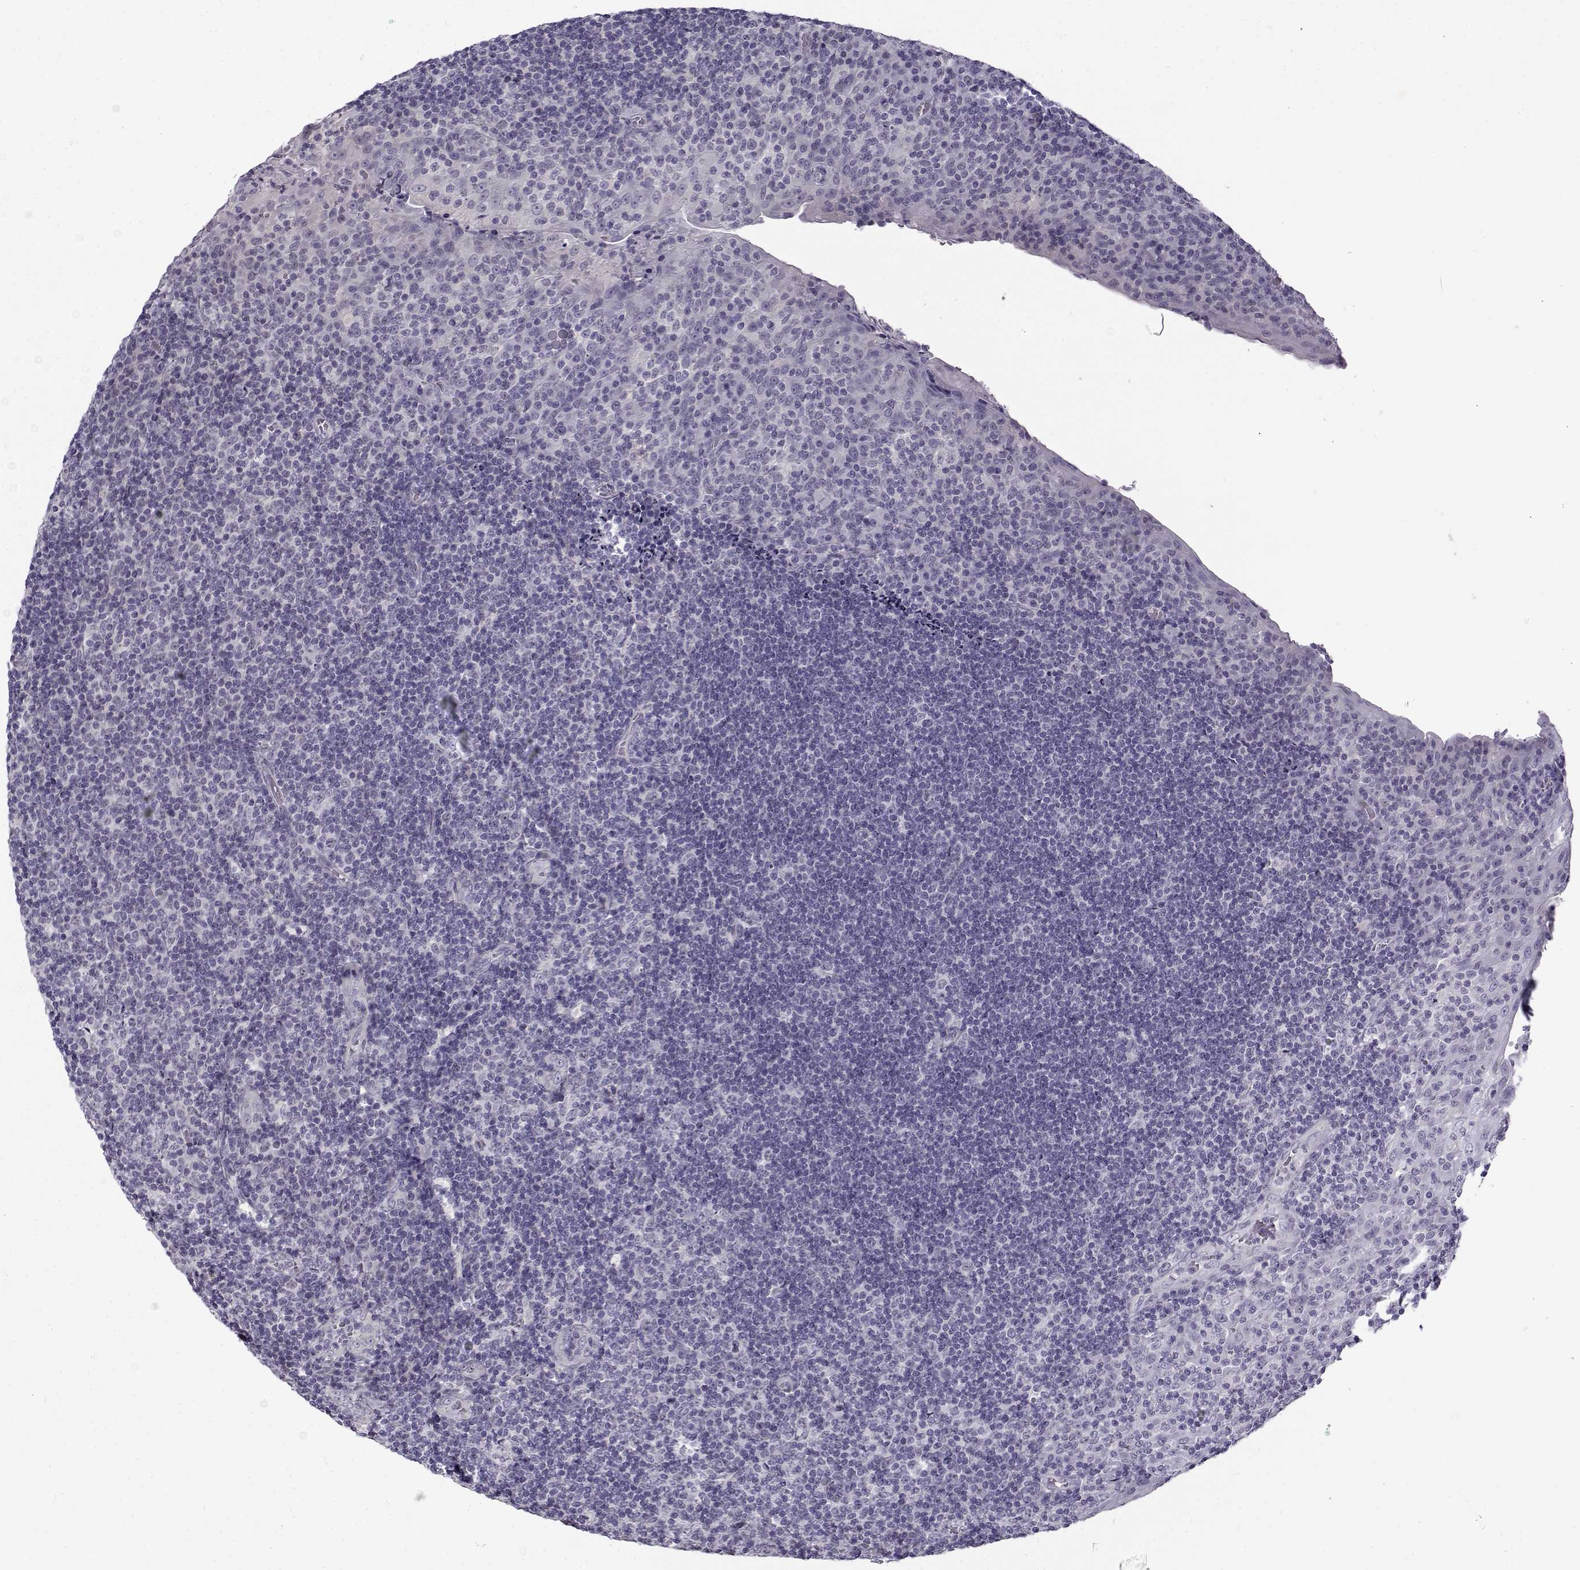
{"staining": {"intensity": "negative", "quantity": "none", "location": "none"}, "tissue": "tonsil", "cell_type": "Germinal center cells", "image_type": "normal", "snomed": [{"axis": "morphology", "description": "Normal tissue, NOS"}, {"axis": "topography", "description": "Tonsil"}], "caption": "The IHC photomicrograph has no significant expression in germinal center cells of tonsil. The staining was performed using DAB (3,3'-diaminobenzidine) to visualize the protein expression in brown, while the nuclei were stained in blue with hematoxylin (Magnification: 20x).", "gene": "TEX55", "patient": {"sex": "male", "age": 17}}